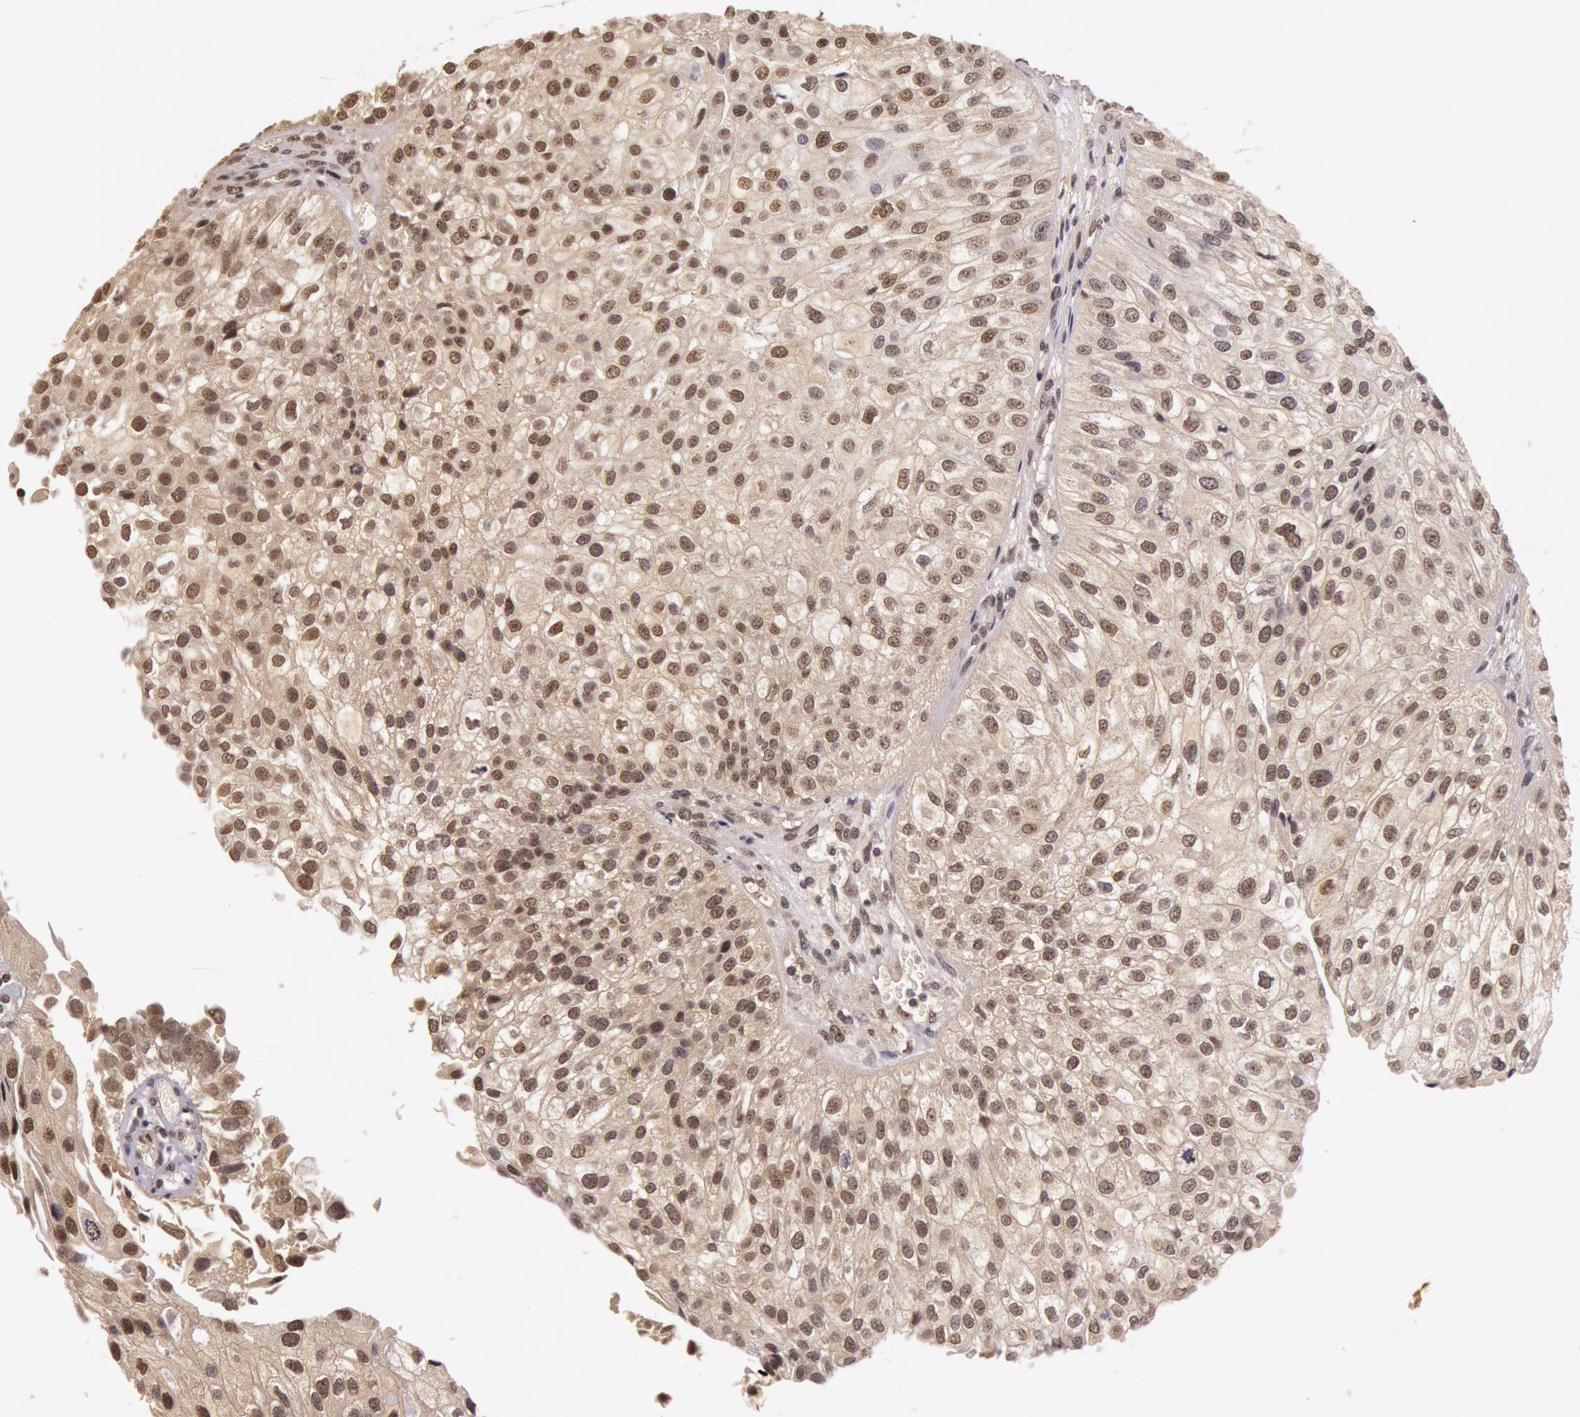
{"staining": {"intensity": "weak", "quantity": "25%-75%", "location": "cytoplasmic/membranous"}, "tissue": "urothelial cancer", "cell_type": "Tumor cells", "image_type": "cancer", "snomed": [{"axis": "morphology", "description": "Urothelial carcinoma, Low grade"}, {"axis": "topography", "description": "Urinary bladder"}], "caption": "DAB immunohistochemical staining of human urothelial cancer shows weak cytoplasmic/membranous protein staining in approximately 25%-75% of tumor cells. (DAB IHC, brown staining for protein, blue staining for nuclei).", "gene": "RTL10", "patient": {"sex": "female", "age": 89}}